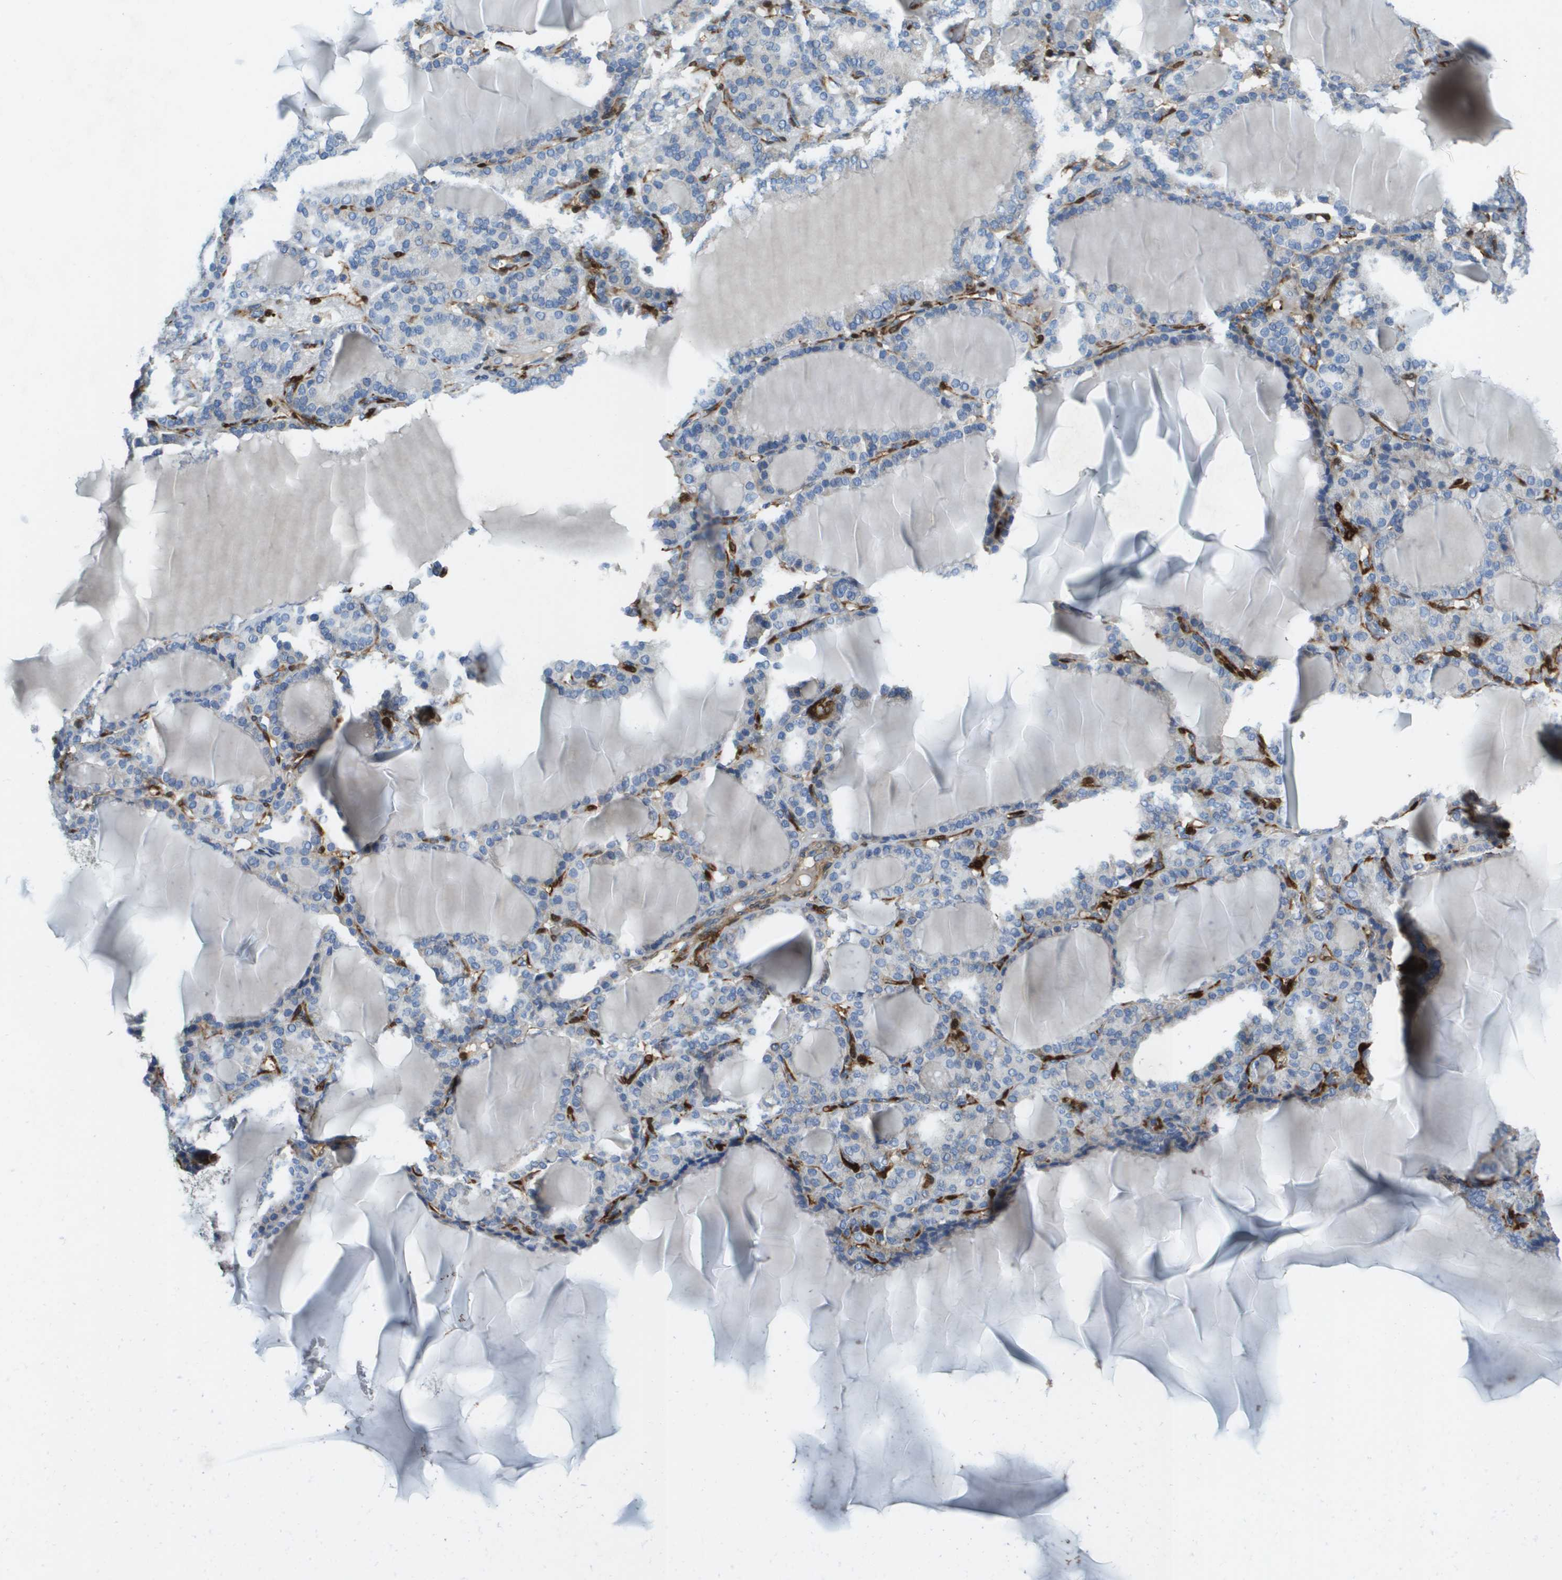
{"staining": {"intensity": "weak", "quantity": "25%-75%", "location": "cytoplasmic/membranous"}, "tissue": "thyroid gland", "cell_type": "Glandular cells", "image_type": "normal", "snomed": [{"axis": "morphology", "description": "Normal tissue, NOS"}, {"axis": "topography", "description": "Thyroid gland"}], "caption": "DAB immunohistochemical staining of benign thyroid gland displays weak cytoplasmic/membranous protein expression in approximately 25%-75% of glandular cells.", "gene": "CYGB", "patient": {"sex": "female", "age": 28}}